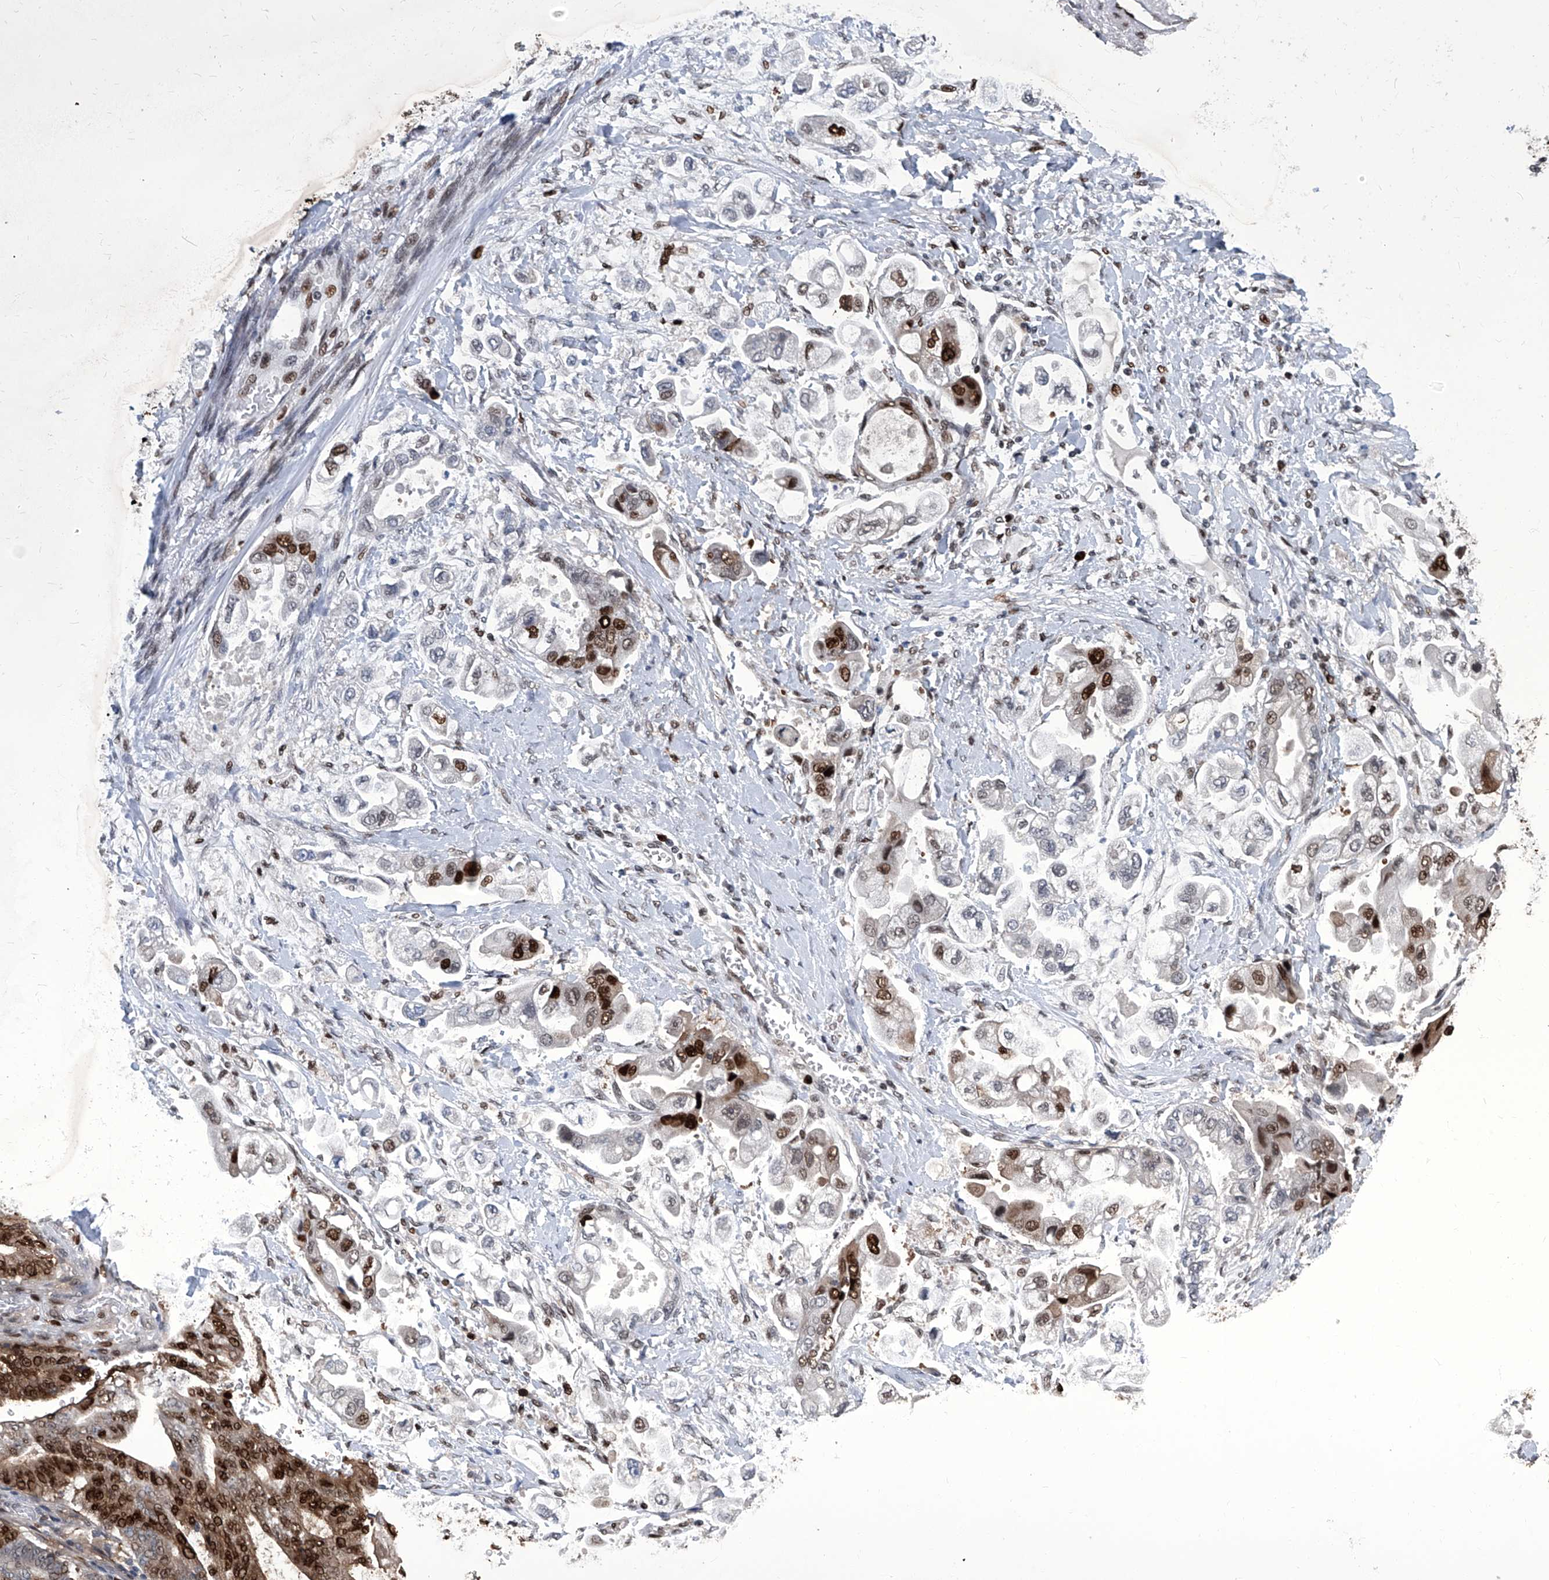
{"staining": {"intensity": "strong", "quantity": "25%-75%", "location": "nuclear"}, "tissue": "stomach cancer", "cell_type": "Tumor cells", "image_type": "cancer", "snomed": [{"axis": "morphology", "description": "Adenocarcinoma, NOS"}, {"axis": "topography", "description": "Stomach"}], "caption": "Protein expression analysis of human stomach cancer (adenocarcinoma) reveals strong nuclear staining in about 25%-75% of tumor cells. (DAB IHC with brightfield microscopy, high magnification).", "gene": "PCNA", "patient": {"sex": "male", "age": 62}}